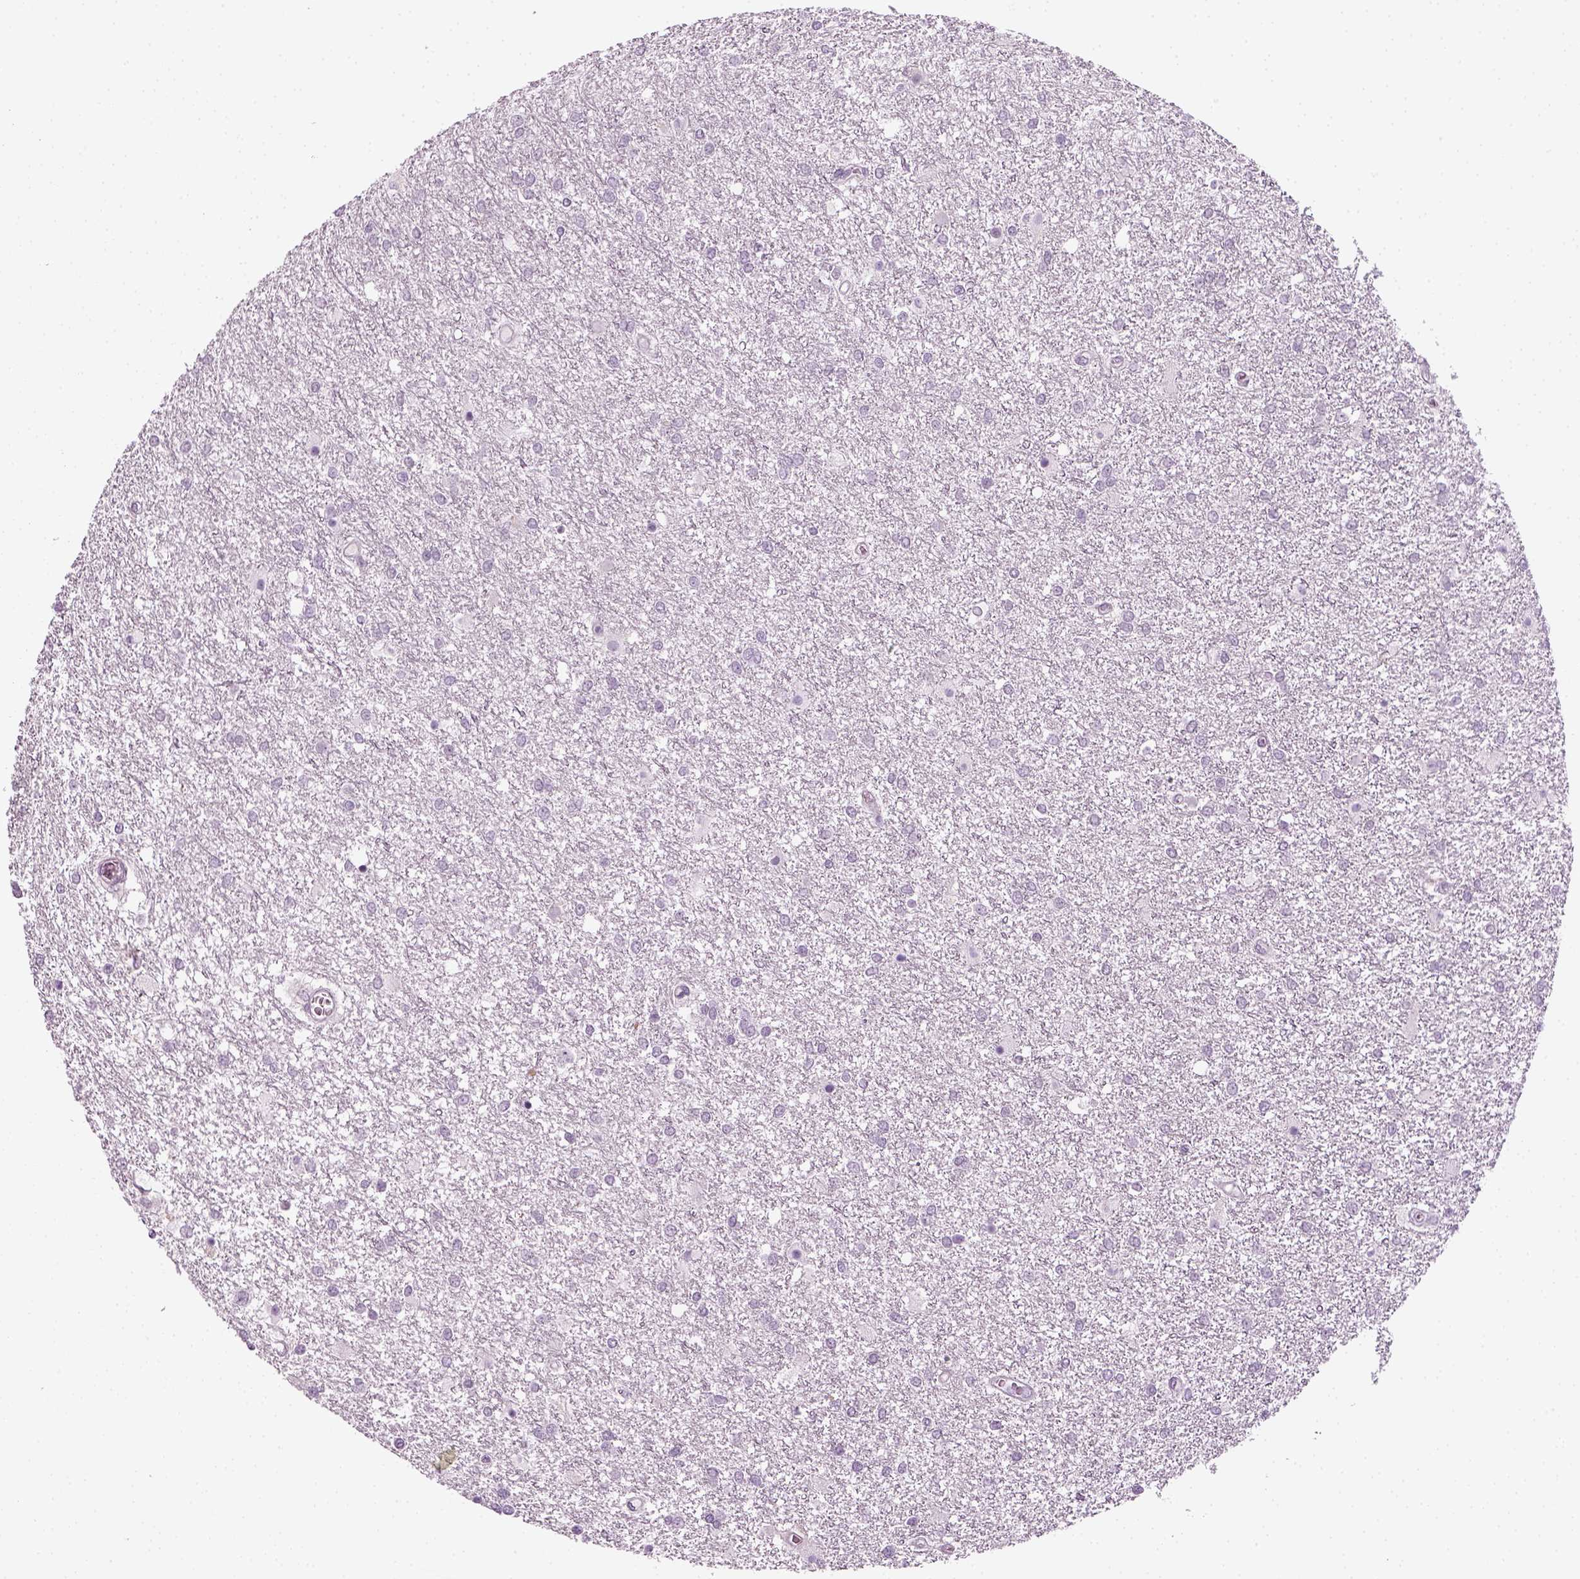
{"staining": {"intensity": "negative", "quantity": "none", "location": "none"}, "tissue": "glioma", "cell_type": "Tumor cells", "image_type": "cancer", "snomed": [{"axis": "morphology", "description": "Glioma, malignant, High grade"}, {"axis": "topography", "description": "Brain"}], "caption": "Tumor cells are negative for brown protein staining in glioma.", "gene": "KRT75", "patient": {"sex": "female", "age": 61}}